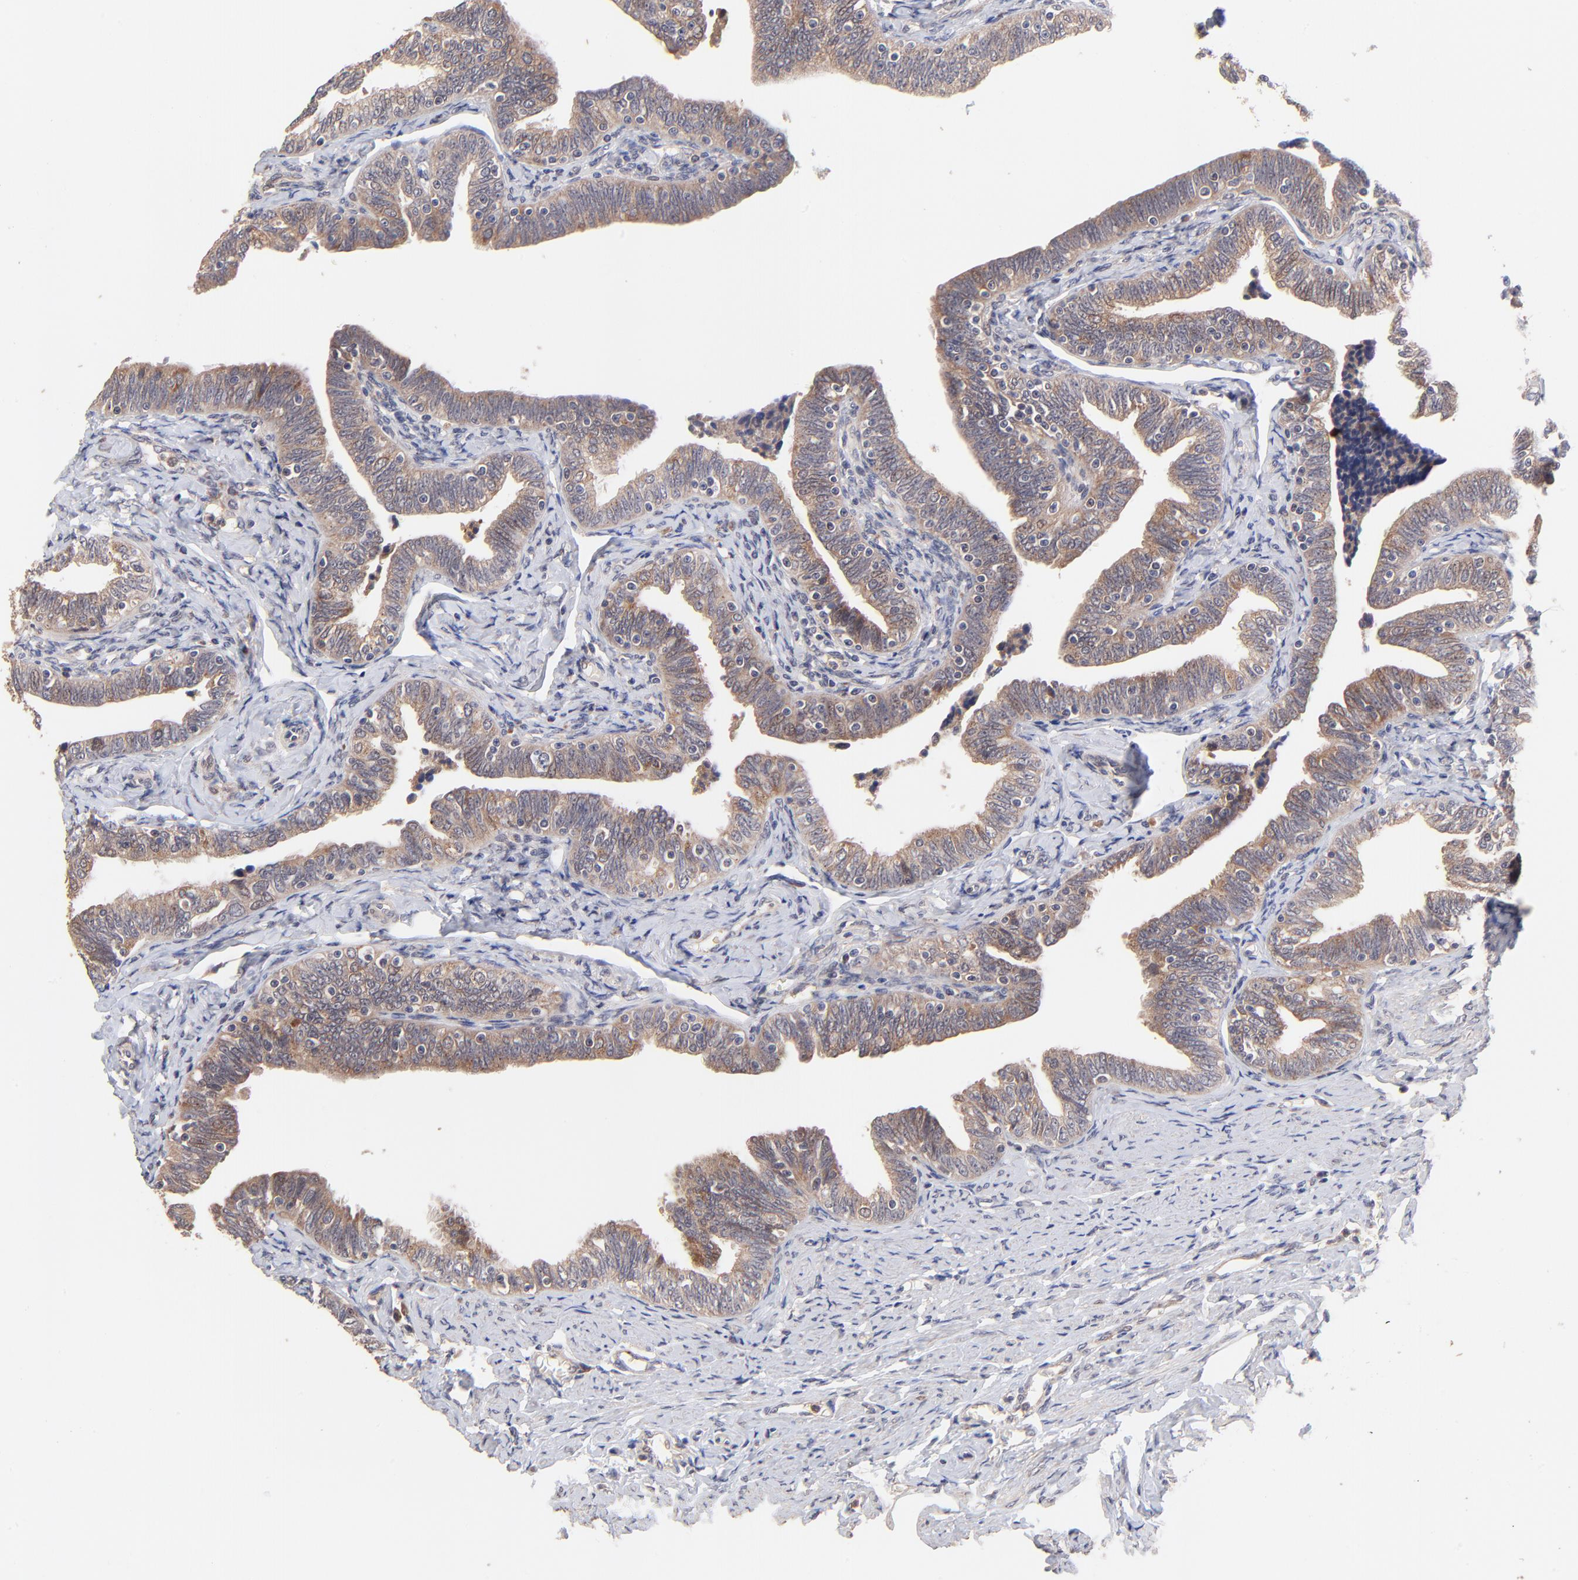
{"staining": {"intensity": "moderate", "quantity": ">75%", "location": "cytoplasmic/membranous"}, "tissue": "fallopian tube", "cell_type": "Glandular cells", "image_type": "normal", "snomed": [{"axis": "morphology", "description": "Normal tissue, NOS"}, {"axis": "topography", "description": "Fallopian tube"}, {"axis": "topography", "description": "Ovary"}], "caption": "Immunohistochemical staining of benign fallopian tube shows moderate cytoplasmic/membranous protein positivity in approximately >75% of glandular cells. Ihc stains the protein in brown and the nuclei are stained blue.", "gene": "BAIAP2L2", "patient": {"sex": "female", "age": 69}}